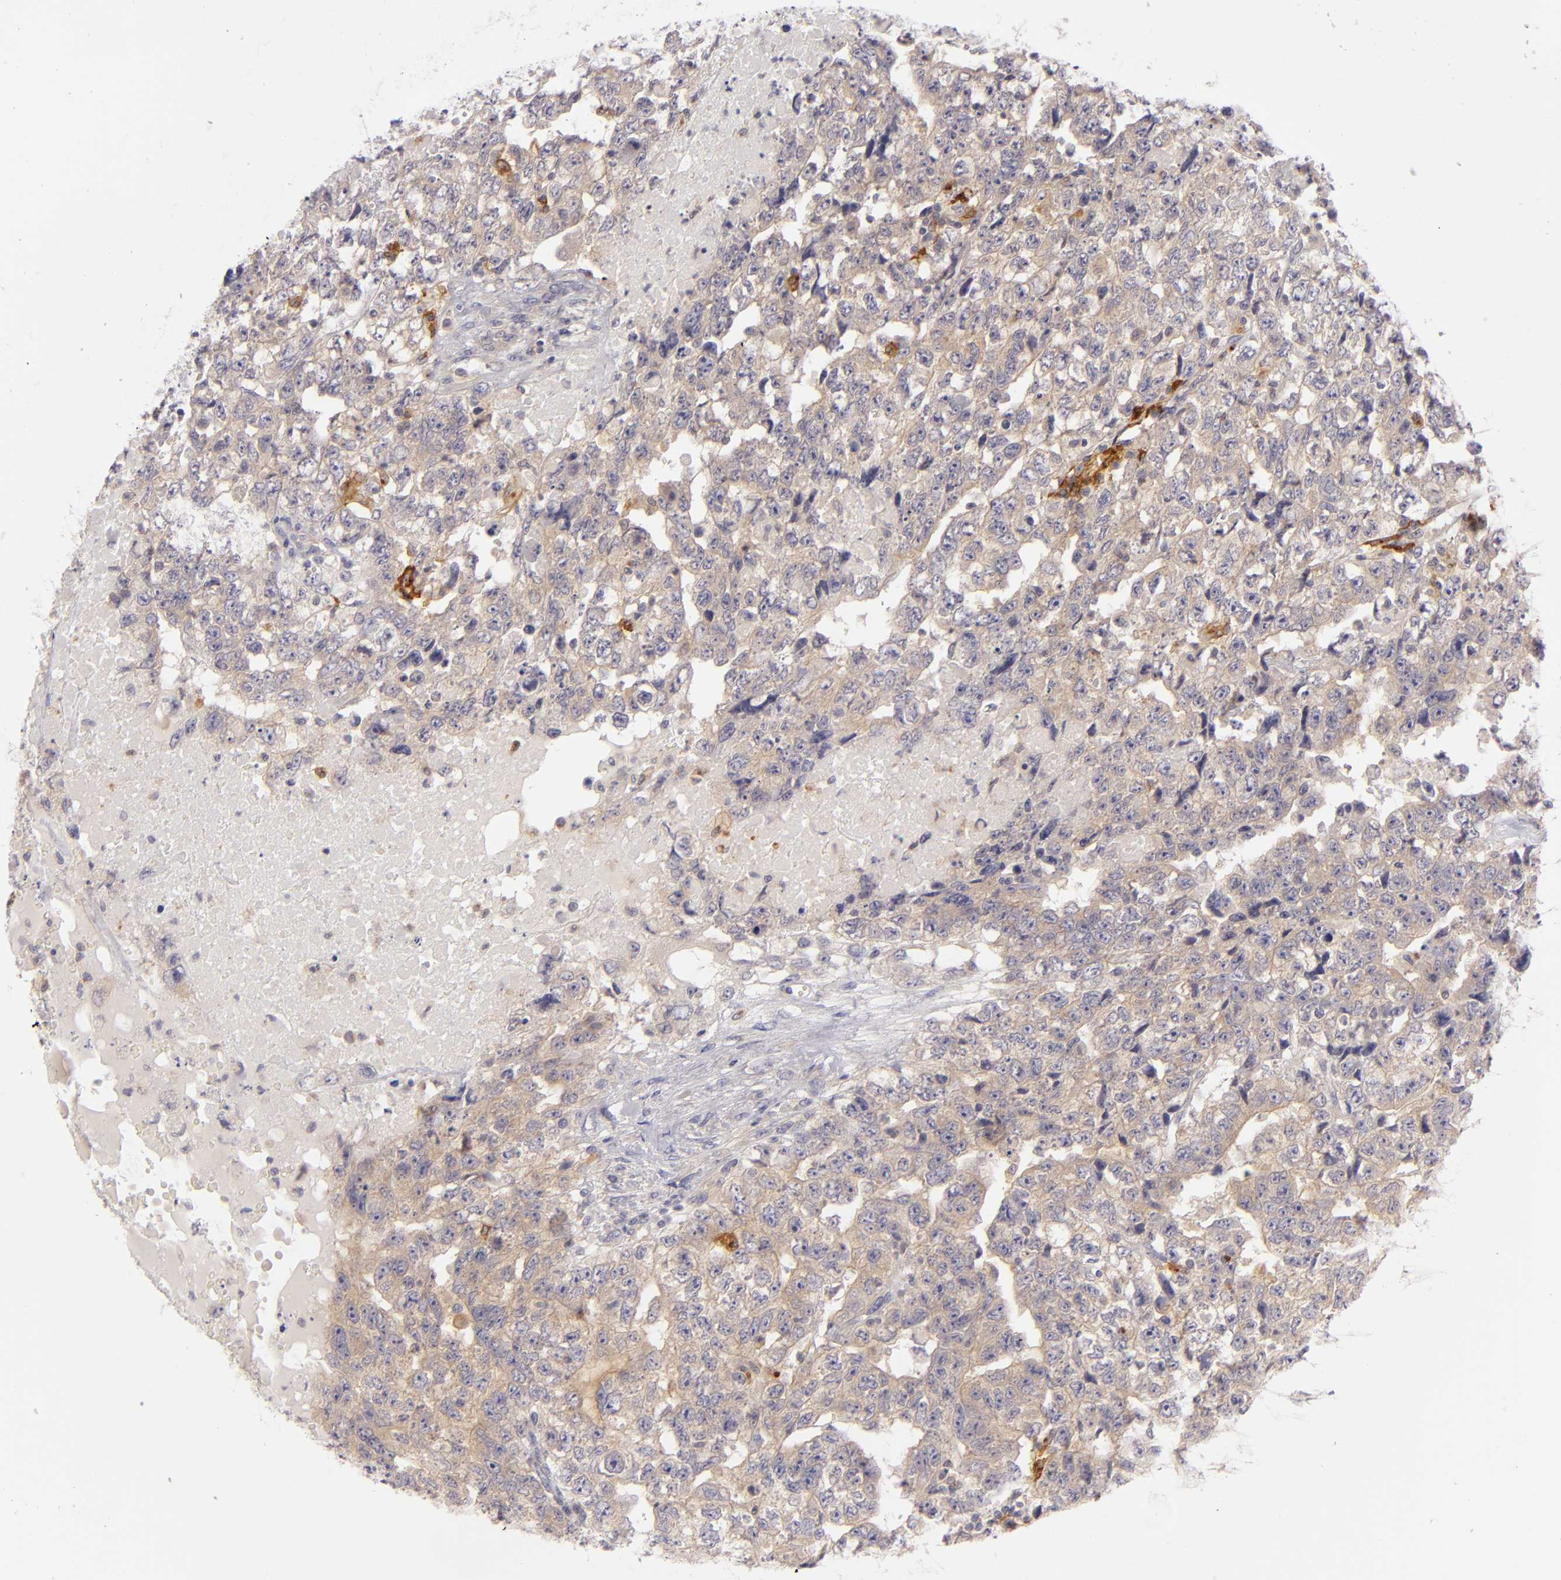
{"staining": {"intensity": "weak", "quantity": "25%-75%", "location": "cytoplasmic/membranous"}, "tissue": "testis cancer", "cell_type": "Tumor cells", "image_type": "cancer", "snomed": [{"axis": "morphology", "description": "Carcinoma, Embryonal, NOS"}, {"axis": "topography", "description": "Testis"}], "caption": "This histopathology image demonstrates immunohistochemistry staining of human embryonal carcinoma (testis), with low weak cytoplasmic/membranous staining in about 25%-75% of tumor cells.", "gene": "CD83", "patient": {"sex": "male", "age": 36}}